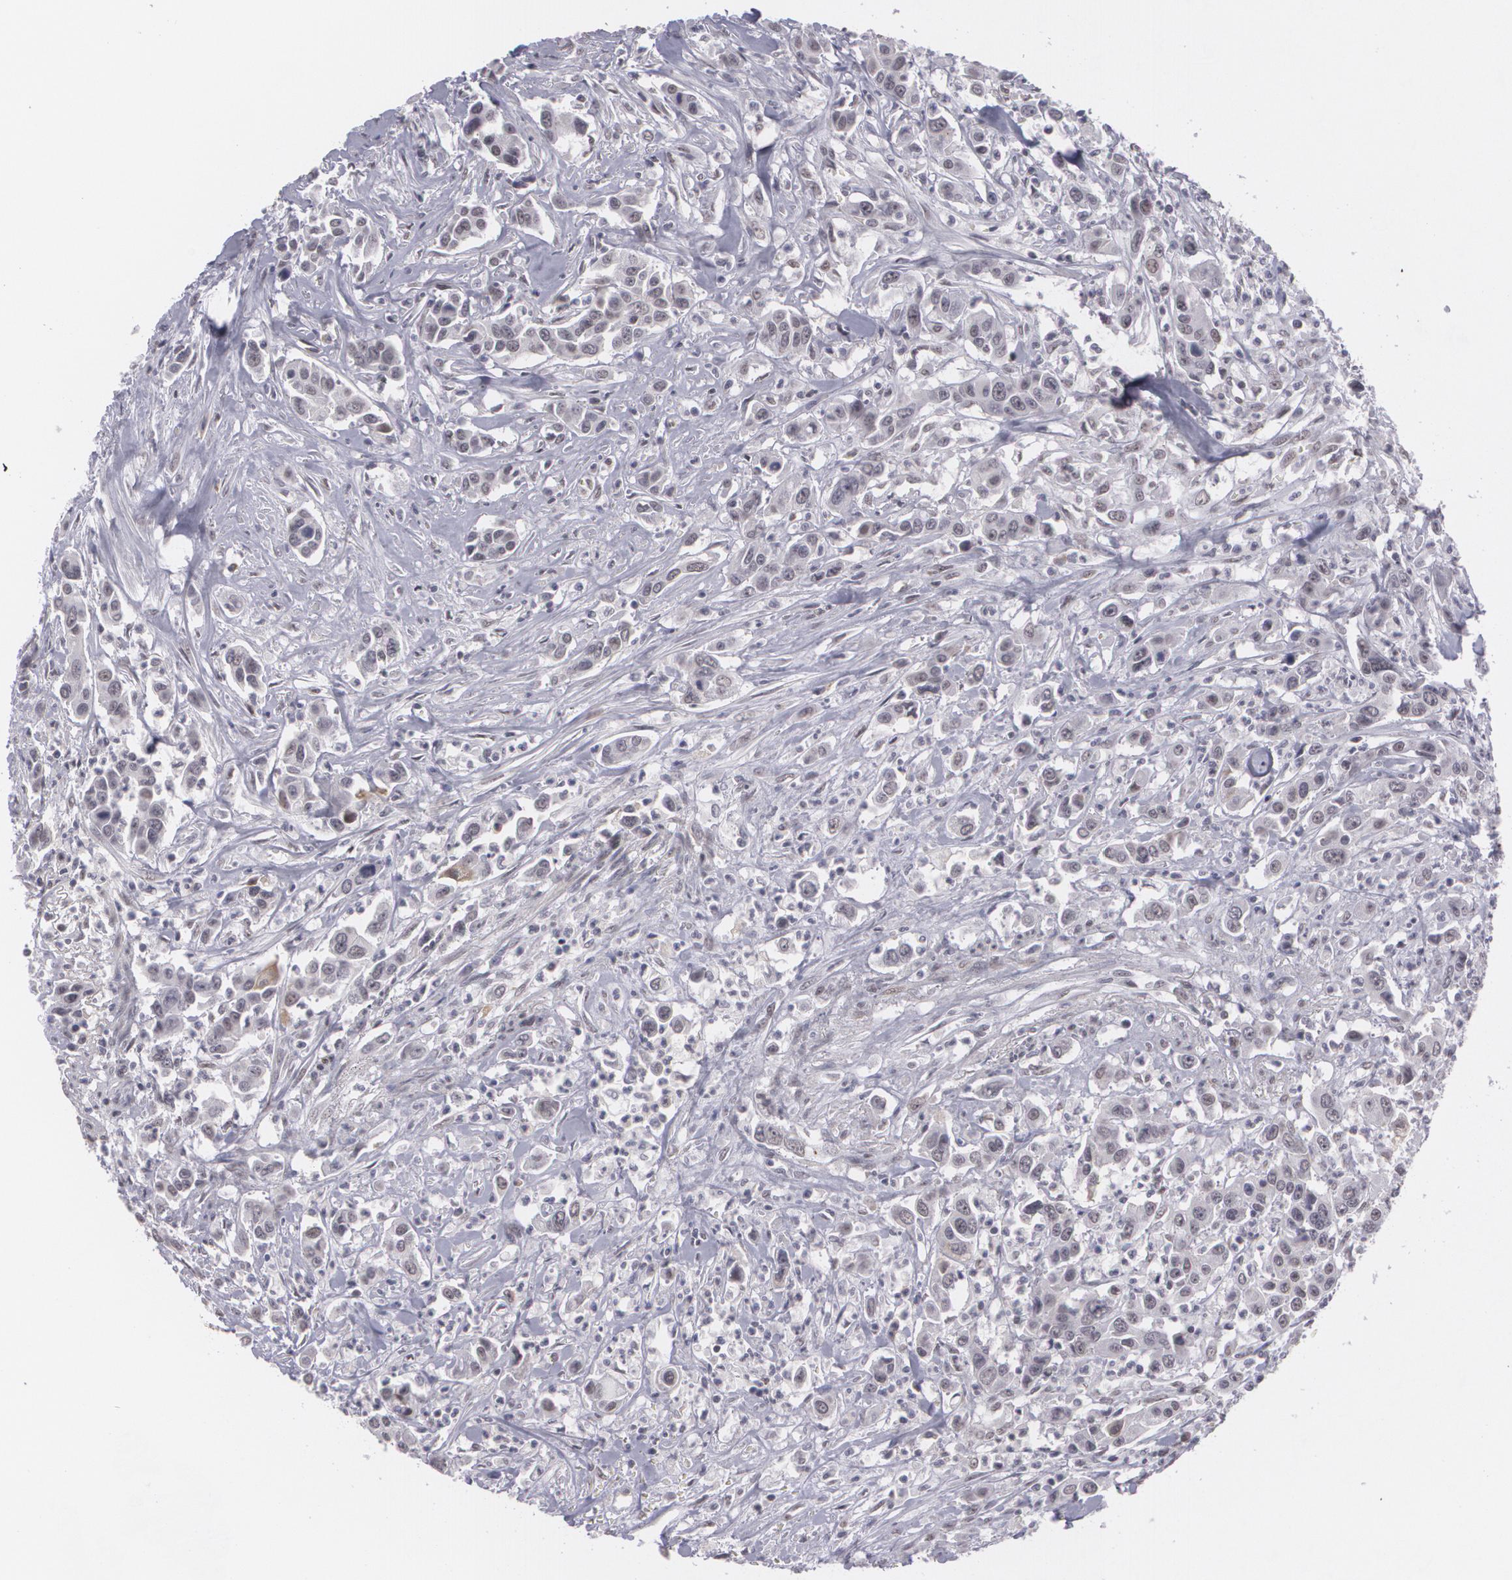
{"staining": {"intensity": "negative", "quantity": "none", "location": "none"}, "tissue": "urothelial cancer", "cell_type": "Tumor cells", "image_type": "cancer", "snomed": [{"axis": "morphology", "description": "Urothelial carcinoma, High grade"}, {"axis": "topography", "description": "Urinary bladder"}], "caption": "Image shows no significant protein staining in tumor cells of high-grade urothelial carcinoma.", "gene": "RRP7A", "patient": {"sex": "male", "age": 86}}